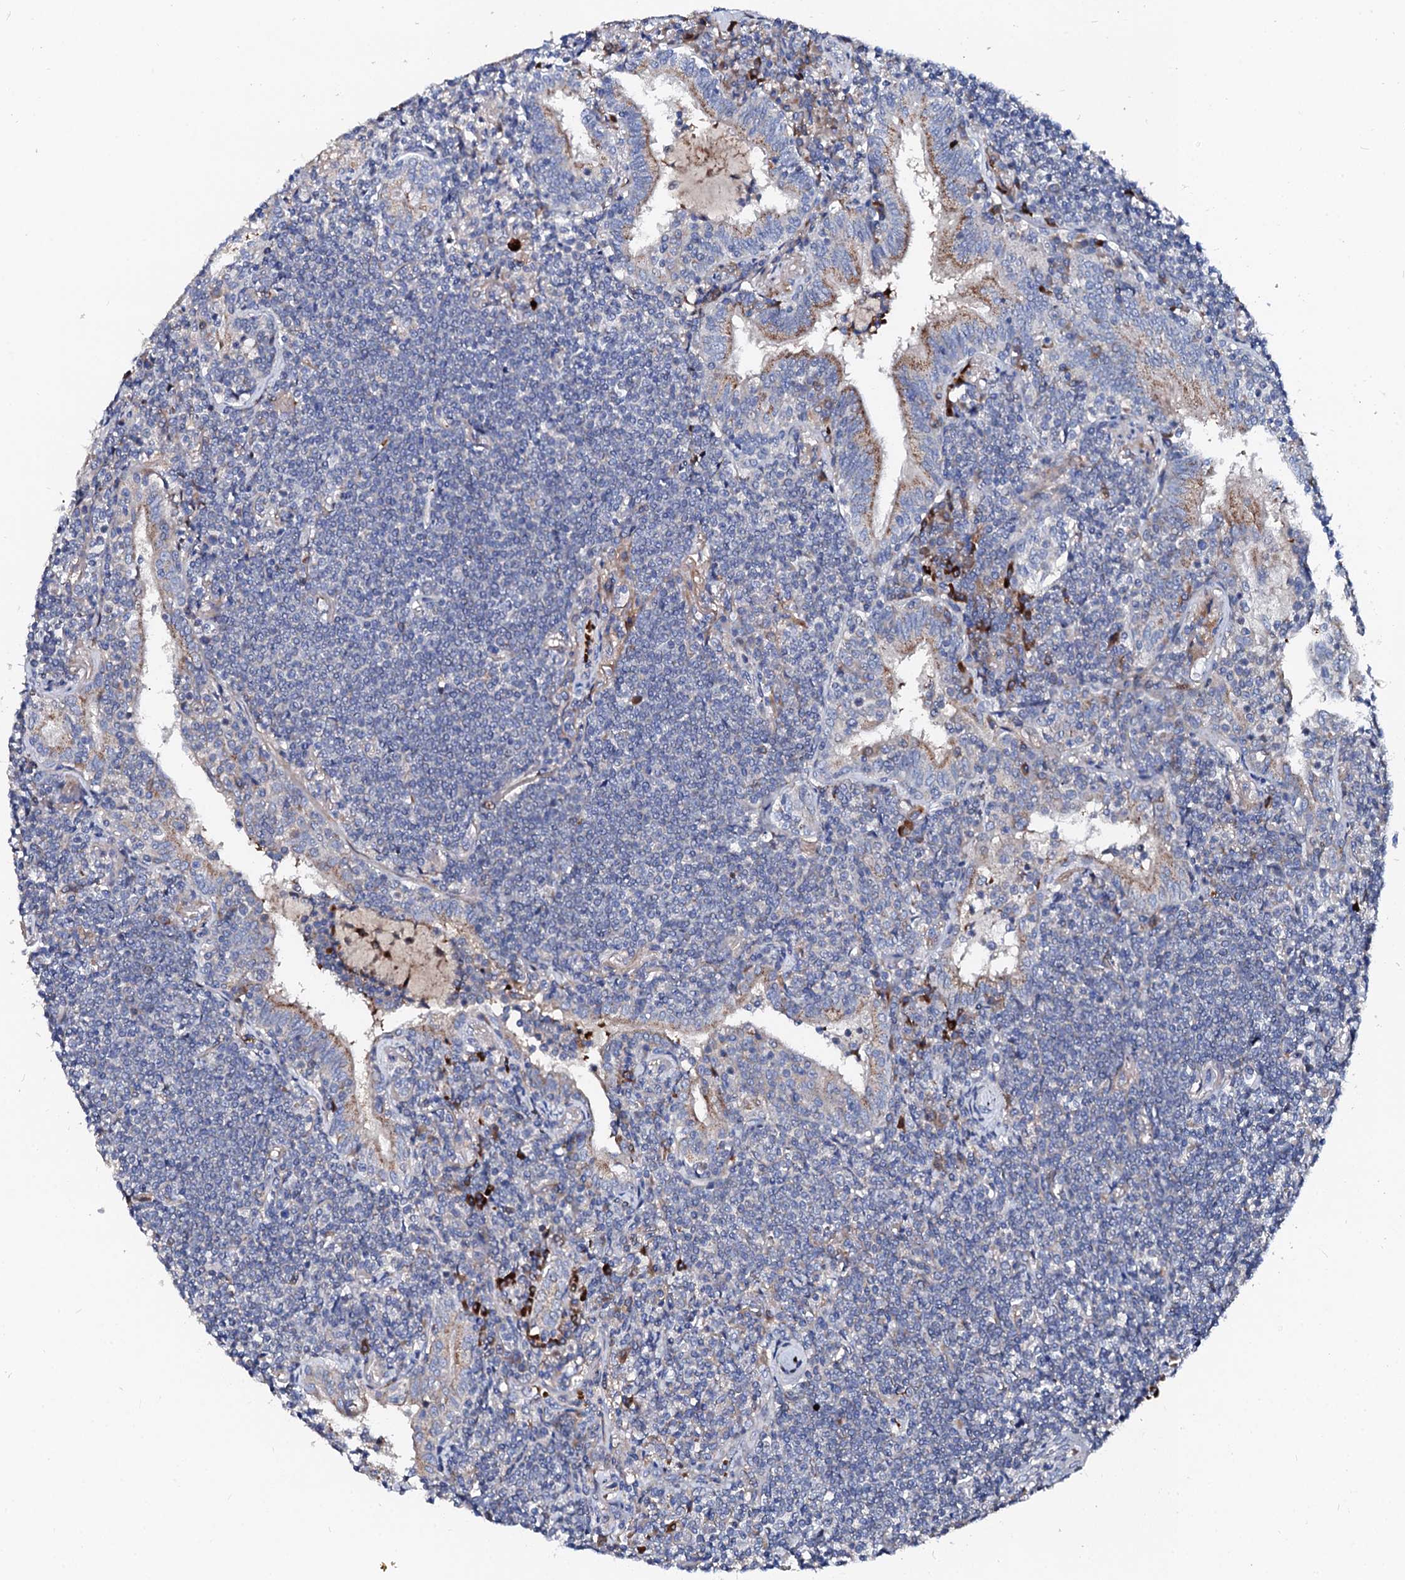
{"staining": {"intensity": "negative", "quantity": "none", "location": "none"}, "tissue": "lymphoma", "cell_type": "Tumor cells", "image_type": "cancer", "snomed": [{"axis": "morphology", "description": "Malignant lymphoma, non-Hodgkin's type, Low grade"}, {"axis": "topography", "description": "Lung"}], "caption": "Tumor cells show no significant protein staining in lymphoma. (DAB immunohistochemistry with hematoxylin counter stain).", "gene": "SLC10A7", "patient": {"sex": "female", "age": 71}}